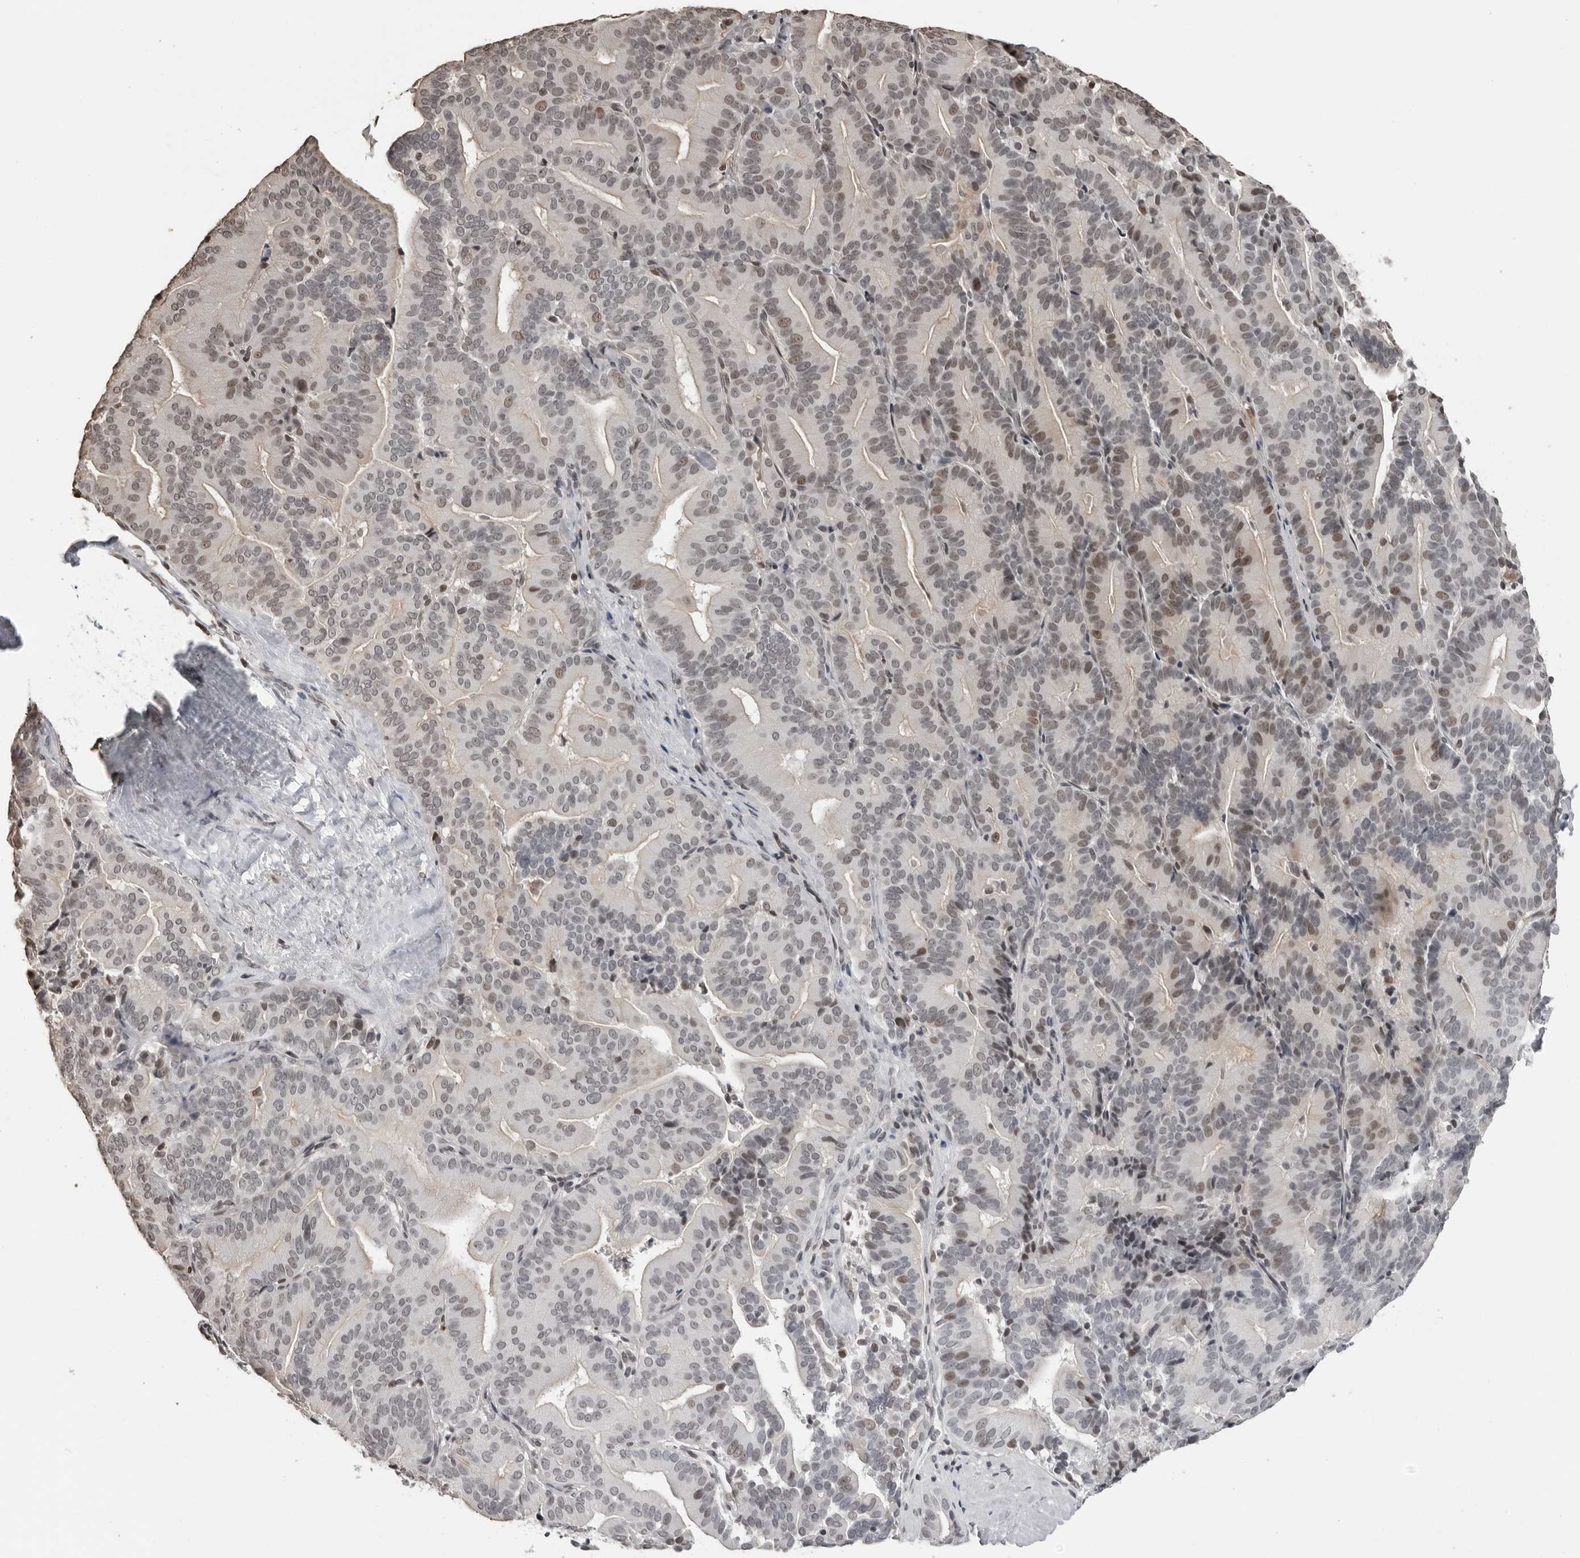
{"staining": {"intensity": "weak", "quantity": "25%-75%", "location": "nuclear"}, "tissue": "liver cancer", "cell_type": "Tumor cells", "image_type": "cancer", "snomed": [{"axis": "morphology", "description": "Cholangiocarcinoma"}, {"axis": "topography", "description": "Liver"}], "caption": "An immunohistochemistry (IHC) image of neoplastic tissue is shown. Protein staining in brown labels weak nuclear positivity in liver cancer within tumor cells. (Brightfield microscopy of DAB IHC at high magnification).", "gene": "ORC1", "patient": {"sex": "female", "age": 75}}